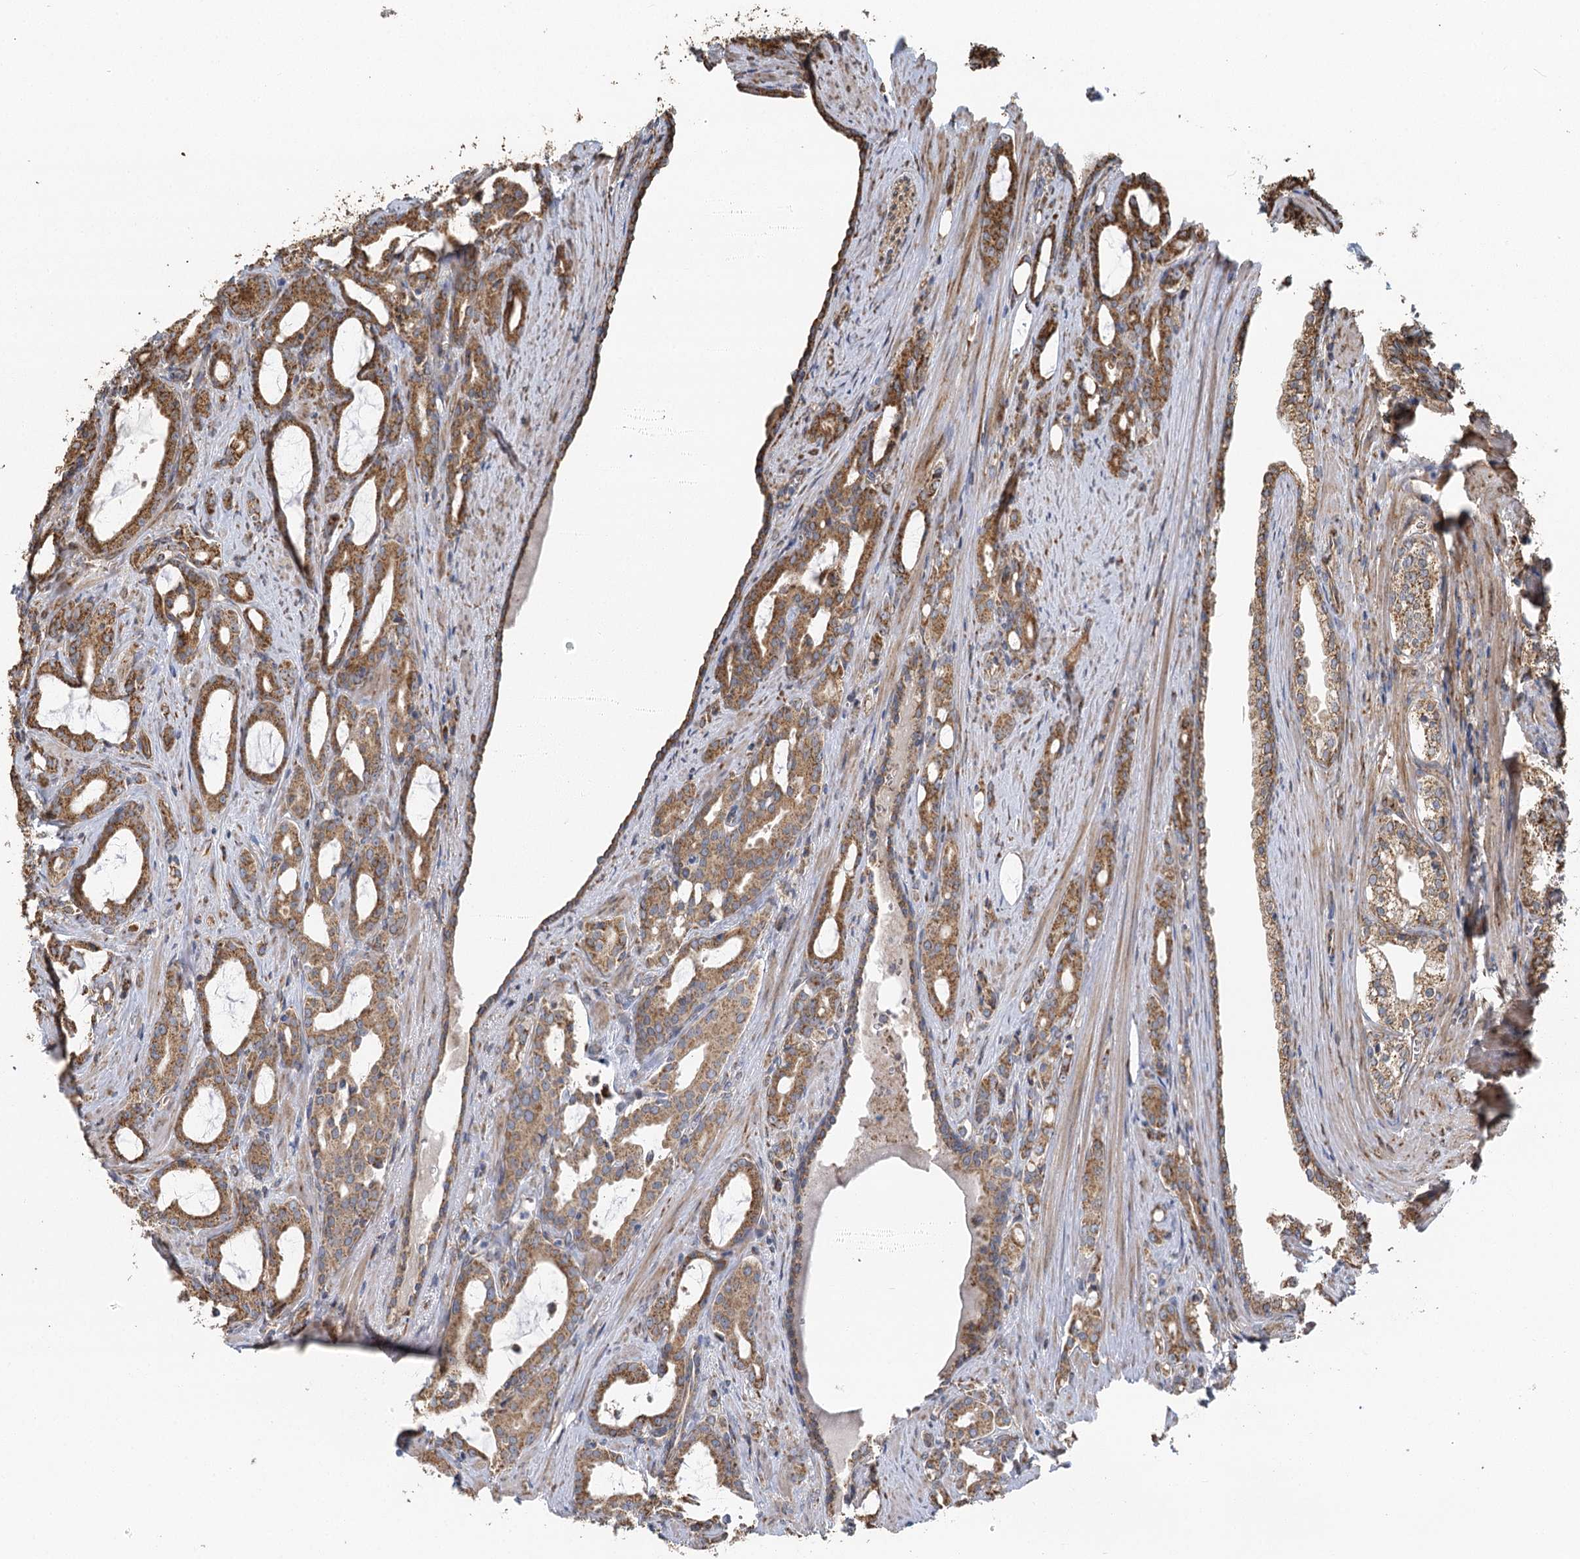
{"staining": {"intensity": "moderate", "quantity": ">75%", "location": "cytoplasmic/membranous"}, "tissue": "prostate cancer", "cell_type": "Tumor cells", "image_type": "cancer", "snomed": [{"axis": "morphology", "description": "Adenocarcinoma, High grade"}, {"axis": "topography", "description": "Prostate"}], "caption": "The histopathology image demonstrates a brown stain indicating the presence of a protein in the cytoplasmic/membranous of tumor cells in adenocarcinoma (high-grade) (prostate). (Brightfield microscopy of DAB IHC at high magnification).", "gene": "IL11RA", "patient": {"sex": "male", "age": 72}}